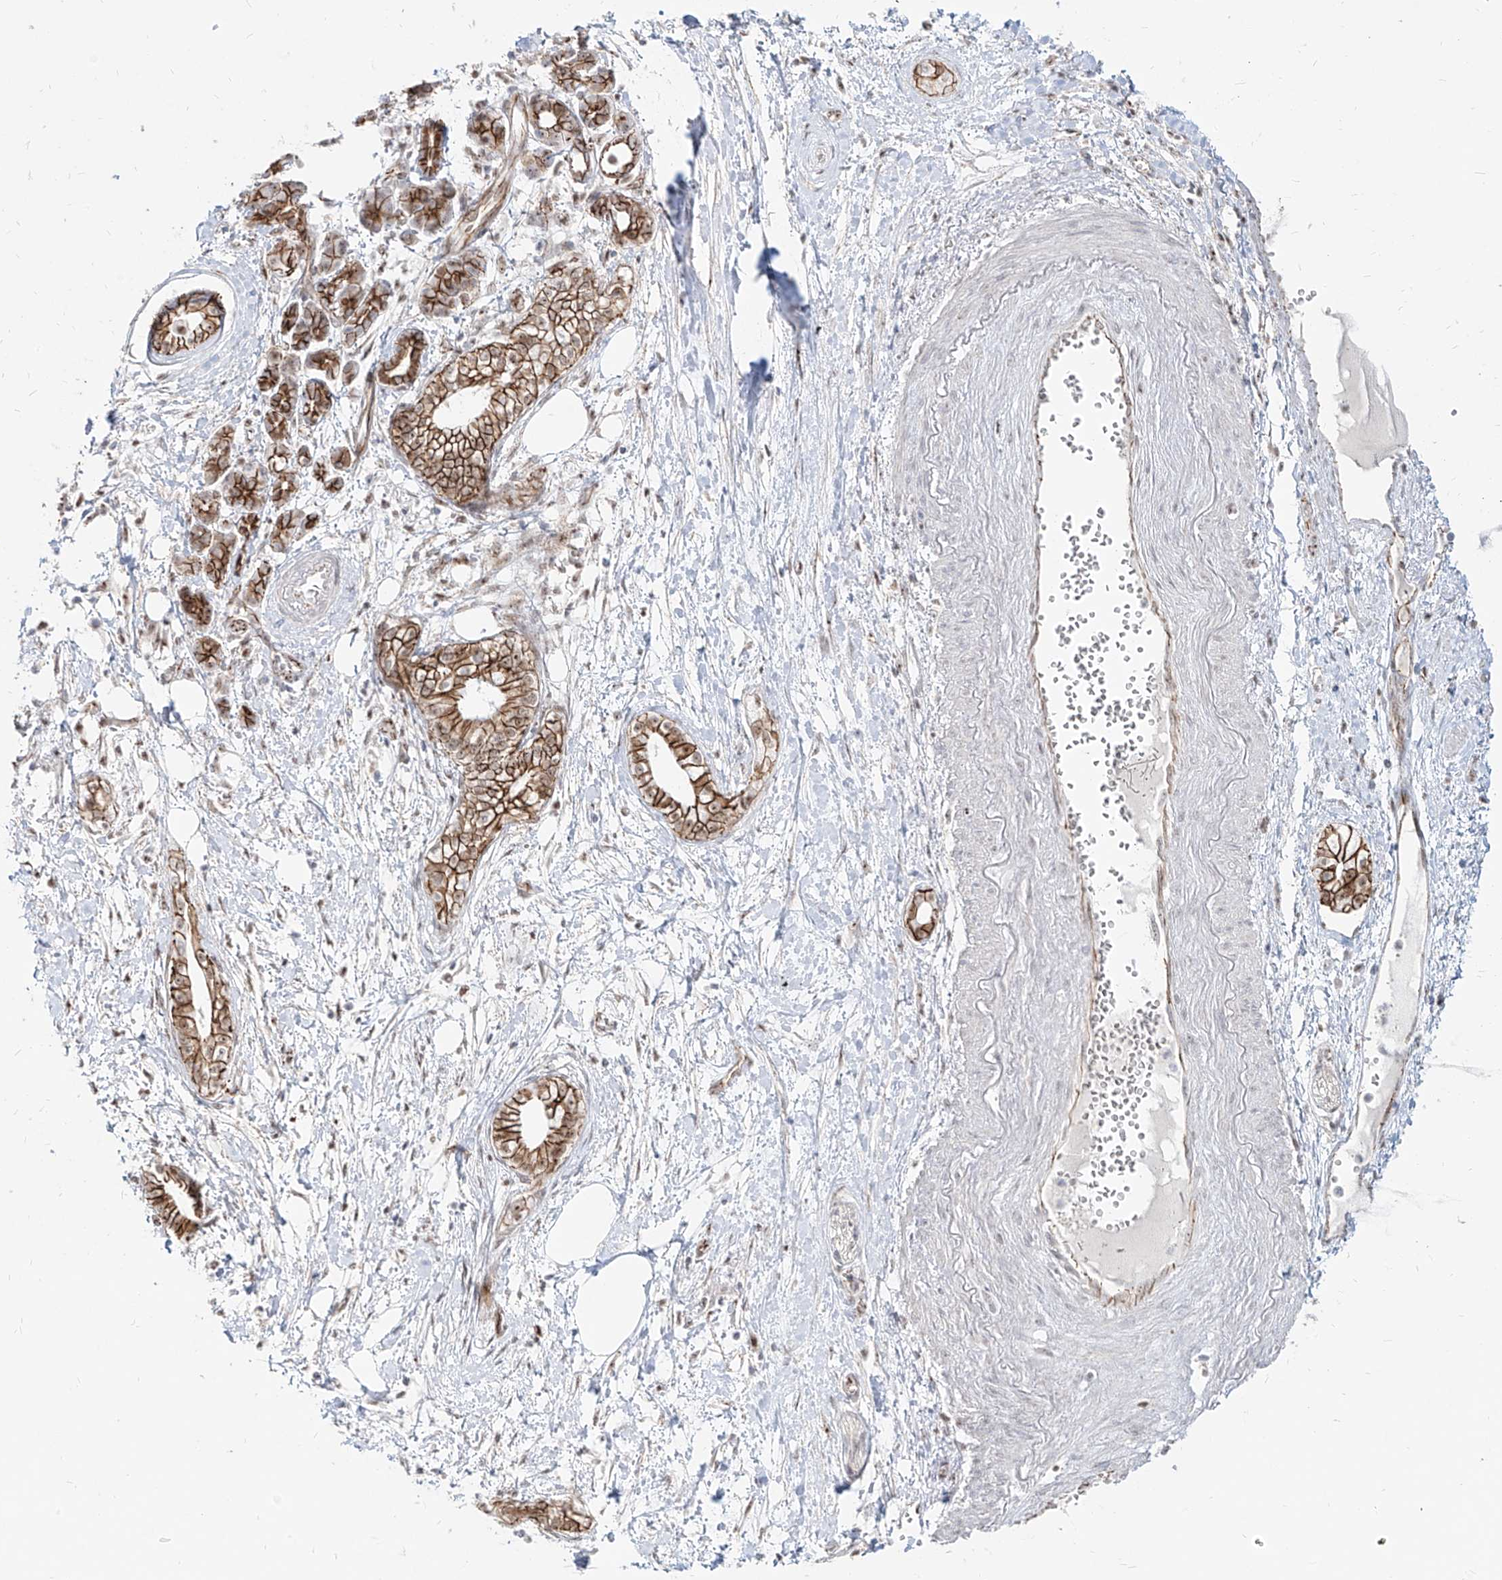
{"staining": {"intensity": "strong", "quantity": ">75%", "location": "cytoplasmic/membranous,nuclear"}, "tissue": "pancreatic cancer", "cell_type": "Tumor cells", "image_type": "cancer", "snomed": [{"axis": "morphology", "description": "Adenocarcinoma, NOS"}, {"axis": "topography", "description": "Pancreas"}], "caption": "A micrograph showing strong cytoplasmic/membranous and nuclear expression in about >75% of tumor cells in pancreatic cancer, as visualized by brown immunohistochemical staining.", "gene": "ZNF710", "patient": {"sex": "male", "age": 68}}